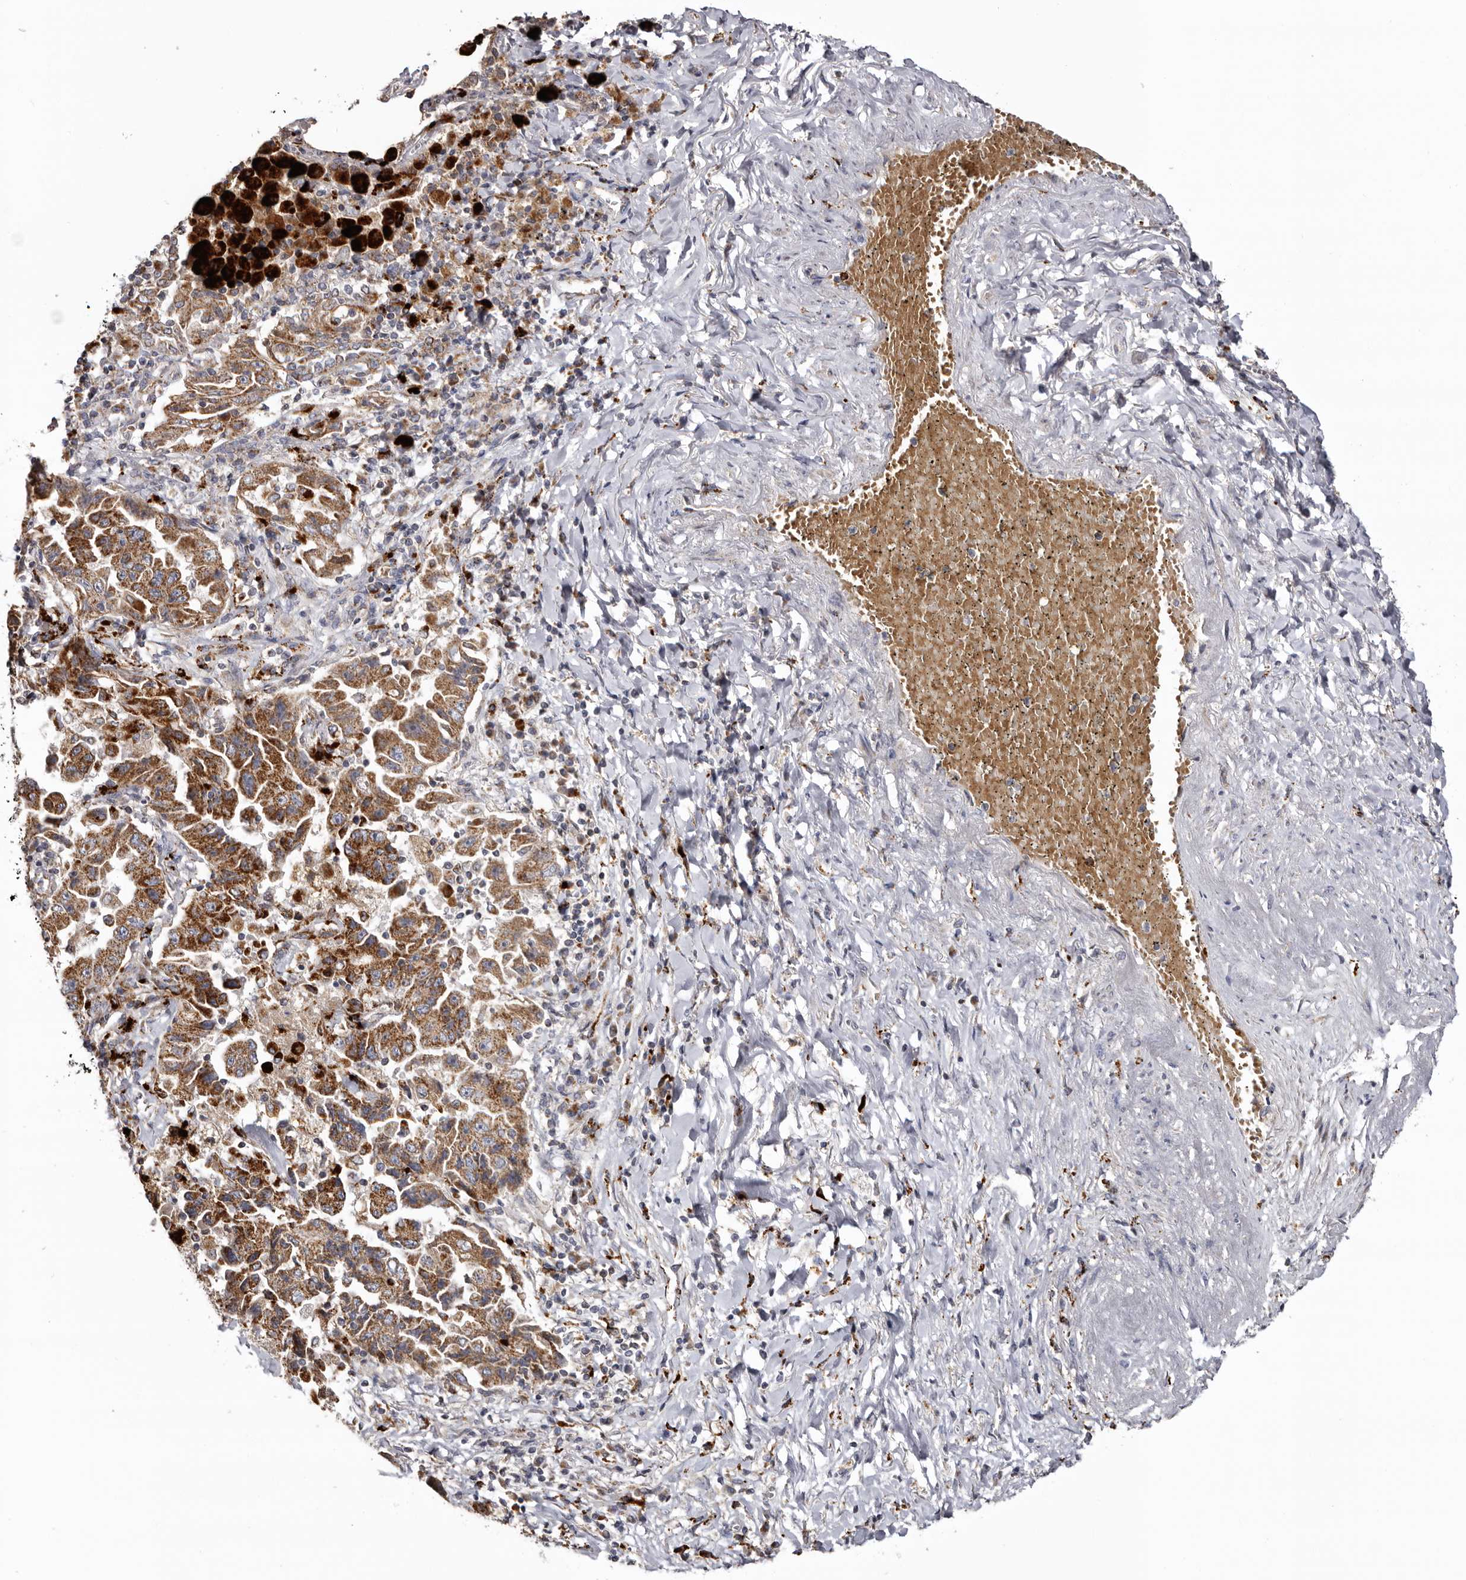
{"staining": {"intensity": "strong", "quantity": ">75%", "location": "cytoplasmic/membranous"}, "tissue": "lung cancer", "cell_type": "Tumor cells", "image_type": "cancer", "snomed": [{"axis": "morphology", "description": "Adenocarcinoma, NOS"}, {"axis": "topography", "description": "Lung"}], "caption": "Protein staining displays strong cytoplasmic/membranous positivity in approximately >75% of tumor cells in adenocarcinoma (lung).", "gene": "MECR", "patient": {"sex": "female", "age": 51}}